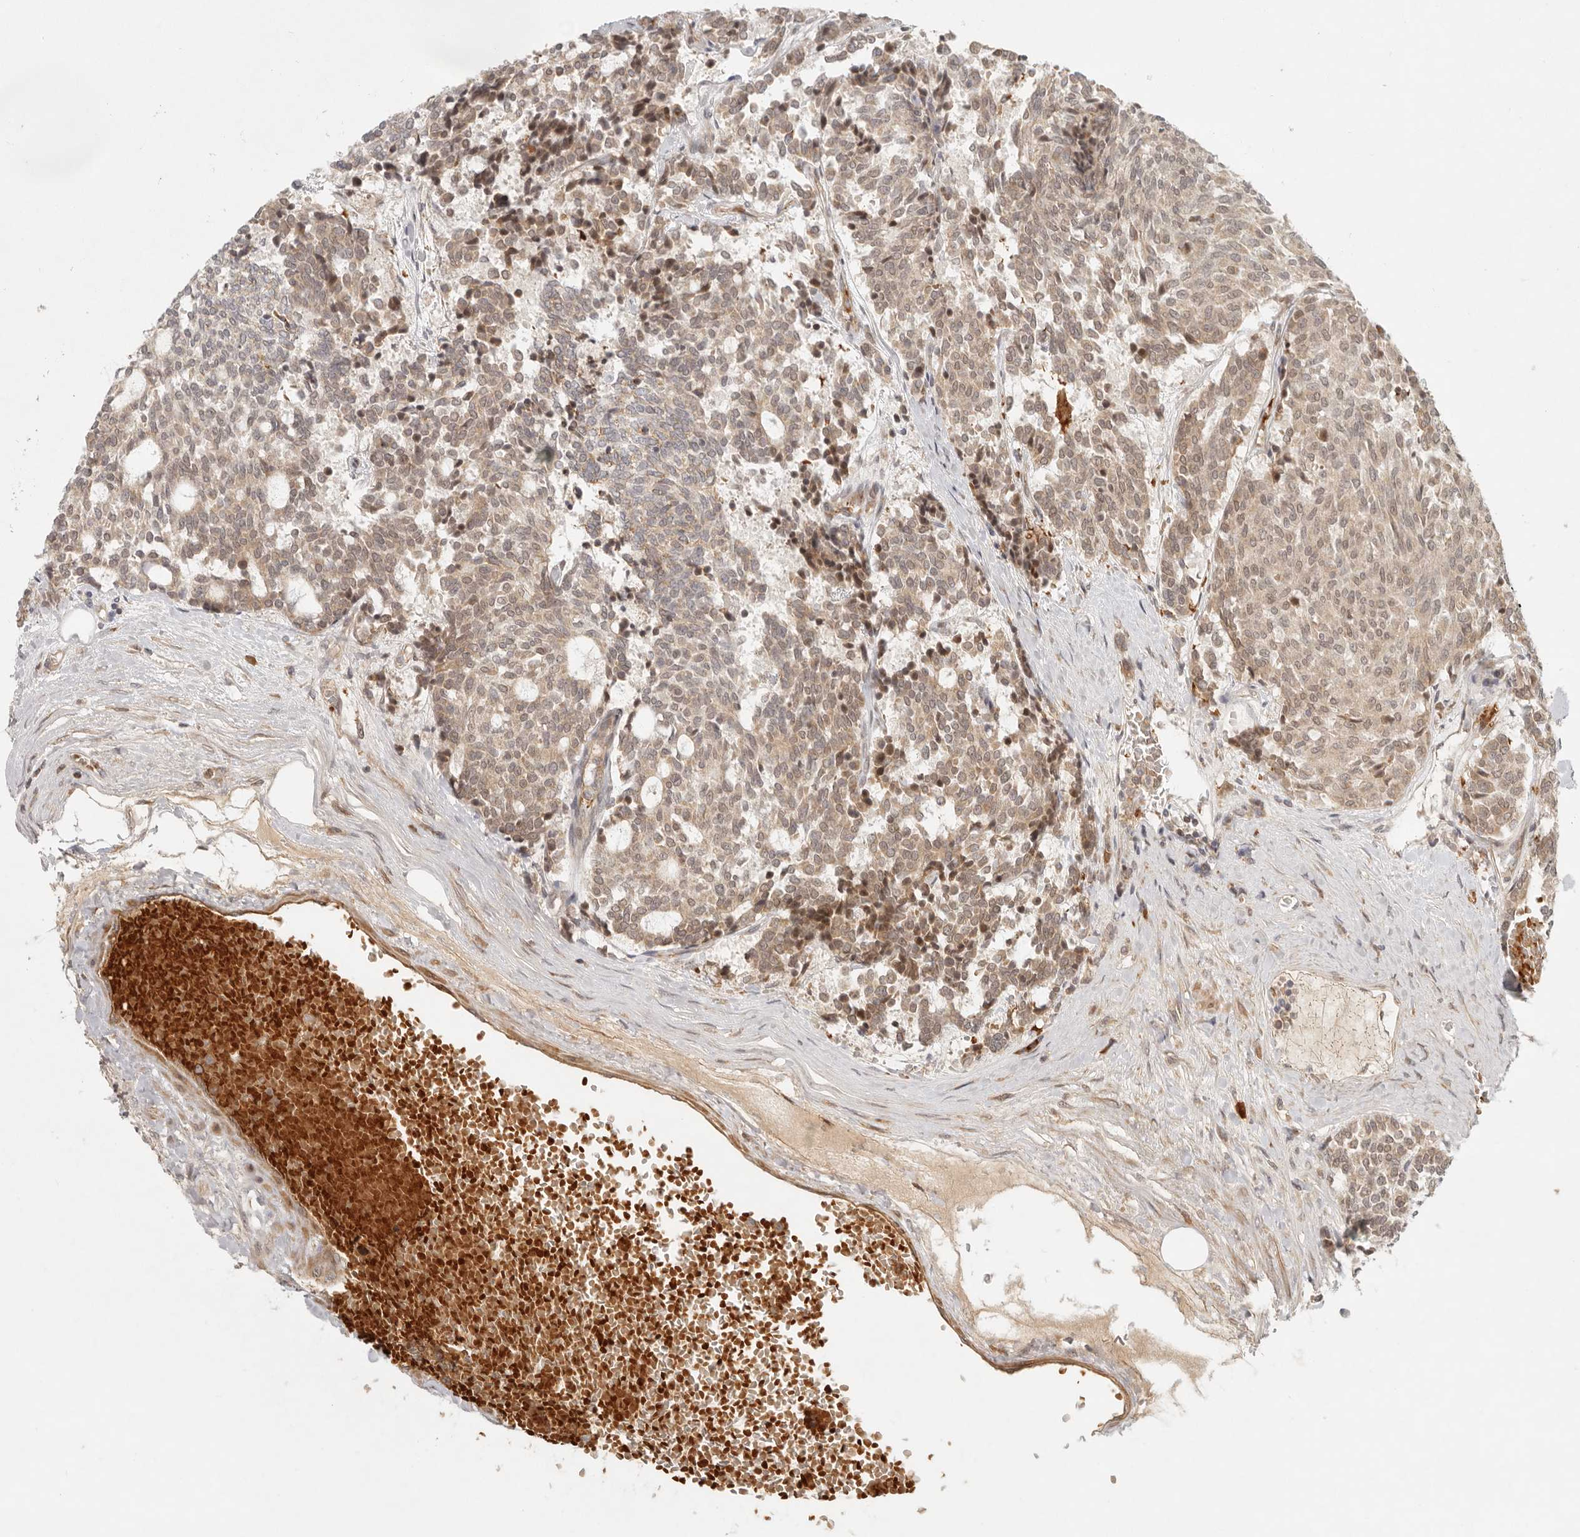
{"staining": {"intensity": "weak", "quantity": ">75%", "location": "cytoplasmic/membranous"}, "tissue": "carcinoid", "cell_type": "Tumor cells", "image_type": "cancer", "snomed": [{"axis": "morphology", "description": "Carcinoid, malignant, NOS"}, {"axis": "topography", "description": "Pancreas"}], "caption": "This image reveals IHC staining of carcinoid, with low weak cytoplasmic/membranous staining in approximately >75% of tumor cells.", "gene": "AHDC1", "patient": {"sex": "female", "age": 54}}